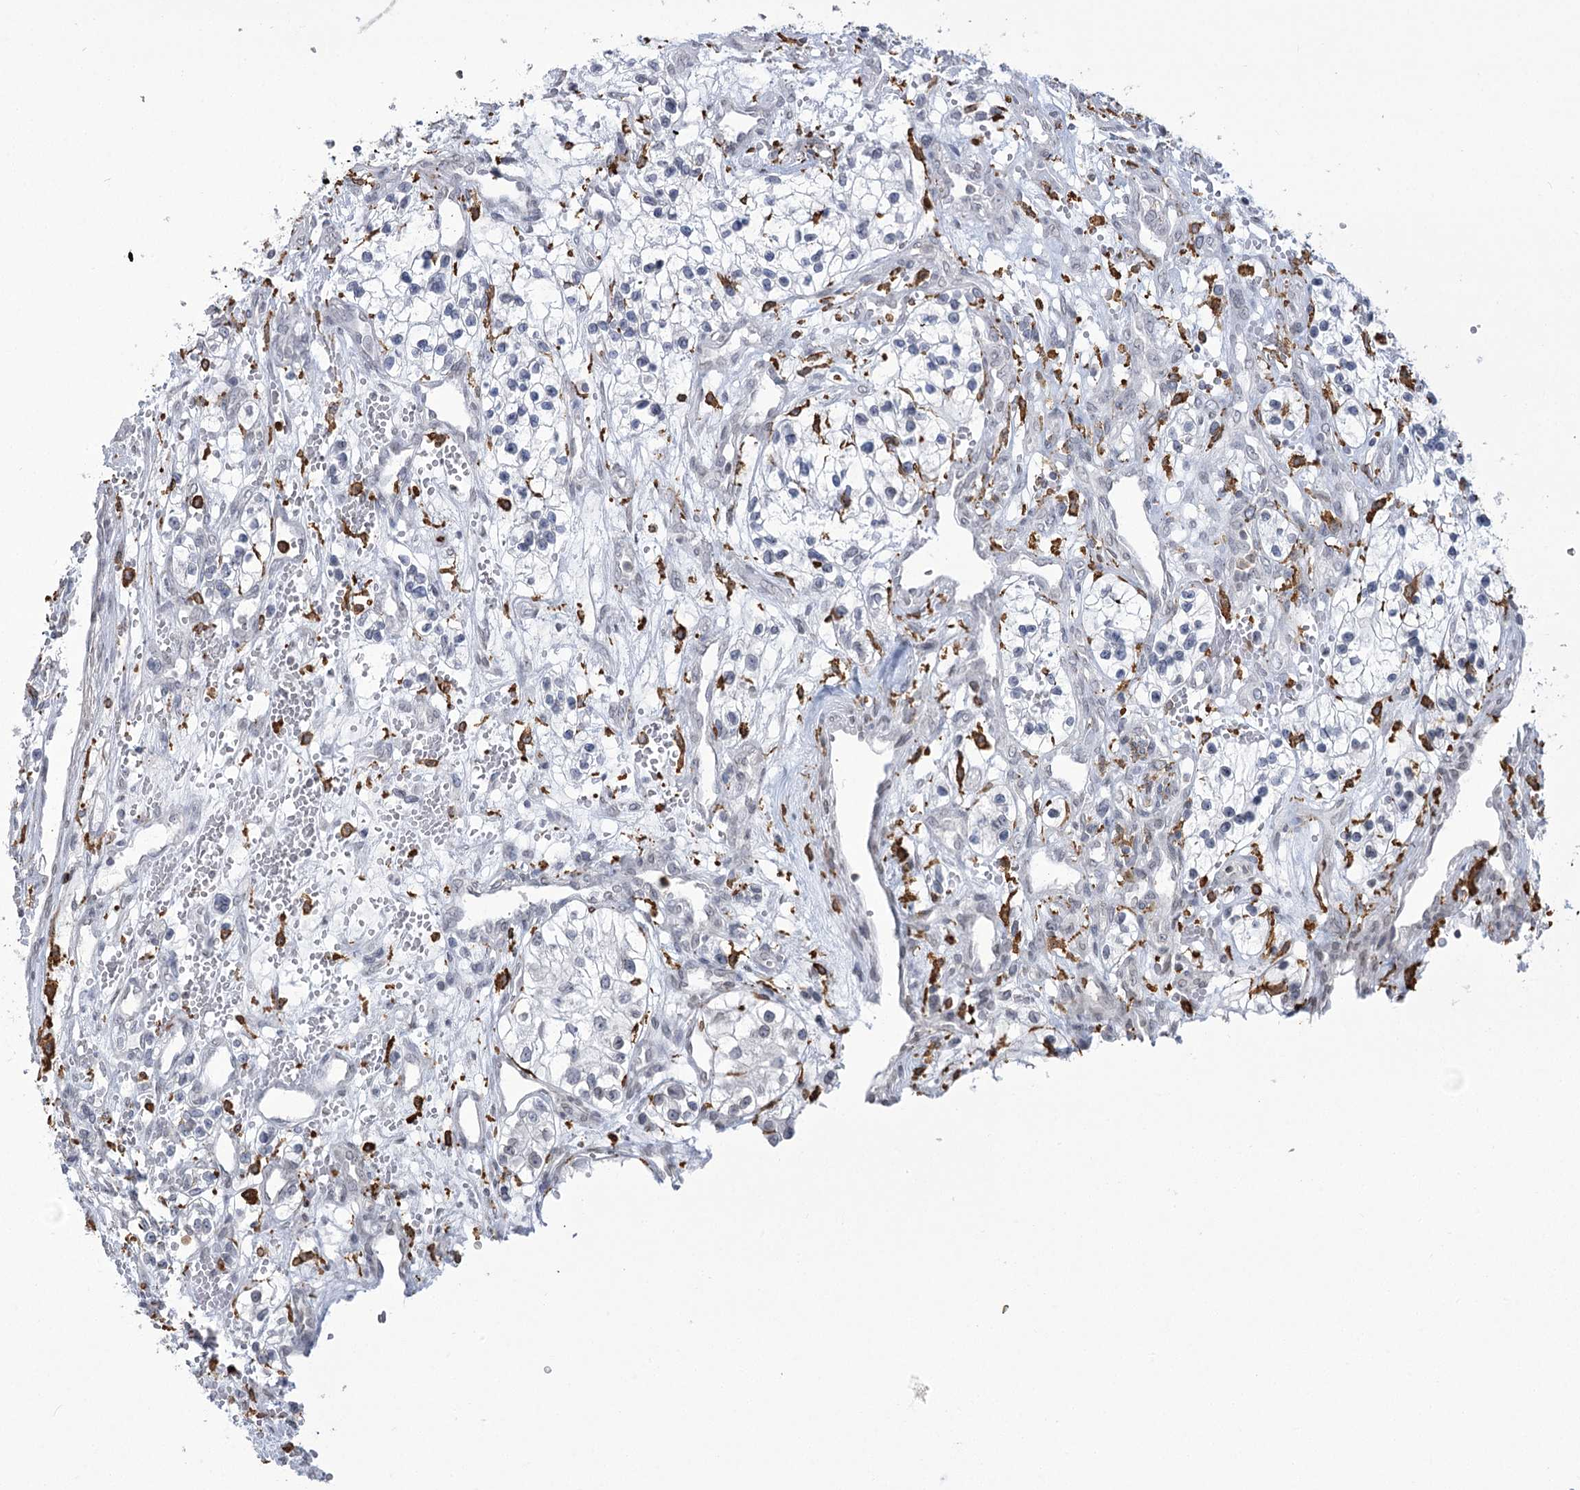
{"staining": {"intensity": "negative", "quantity": "none", "location": "none"}, "tissue": "renal cancer", "cell_type": "Tumor cells", "image_type": "cancer", "snomed": [{"axis": "morphology", "description": "Adenocarcinoma, NOS"}, {"axis": "topography", "description": "Kidney"}], "caption": "DAB (3,3'-diaminobenzidine) immunohistochemical staining of renal adenocarcinoma shows no significant expression in tumor cells.", "gene": "C11orf1", "patient": {"sex": "female", "age": 57}}